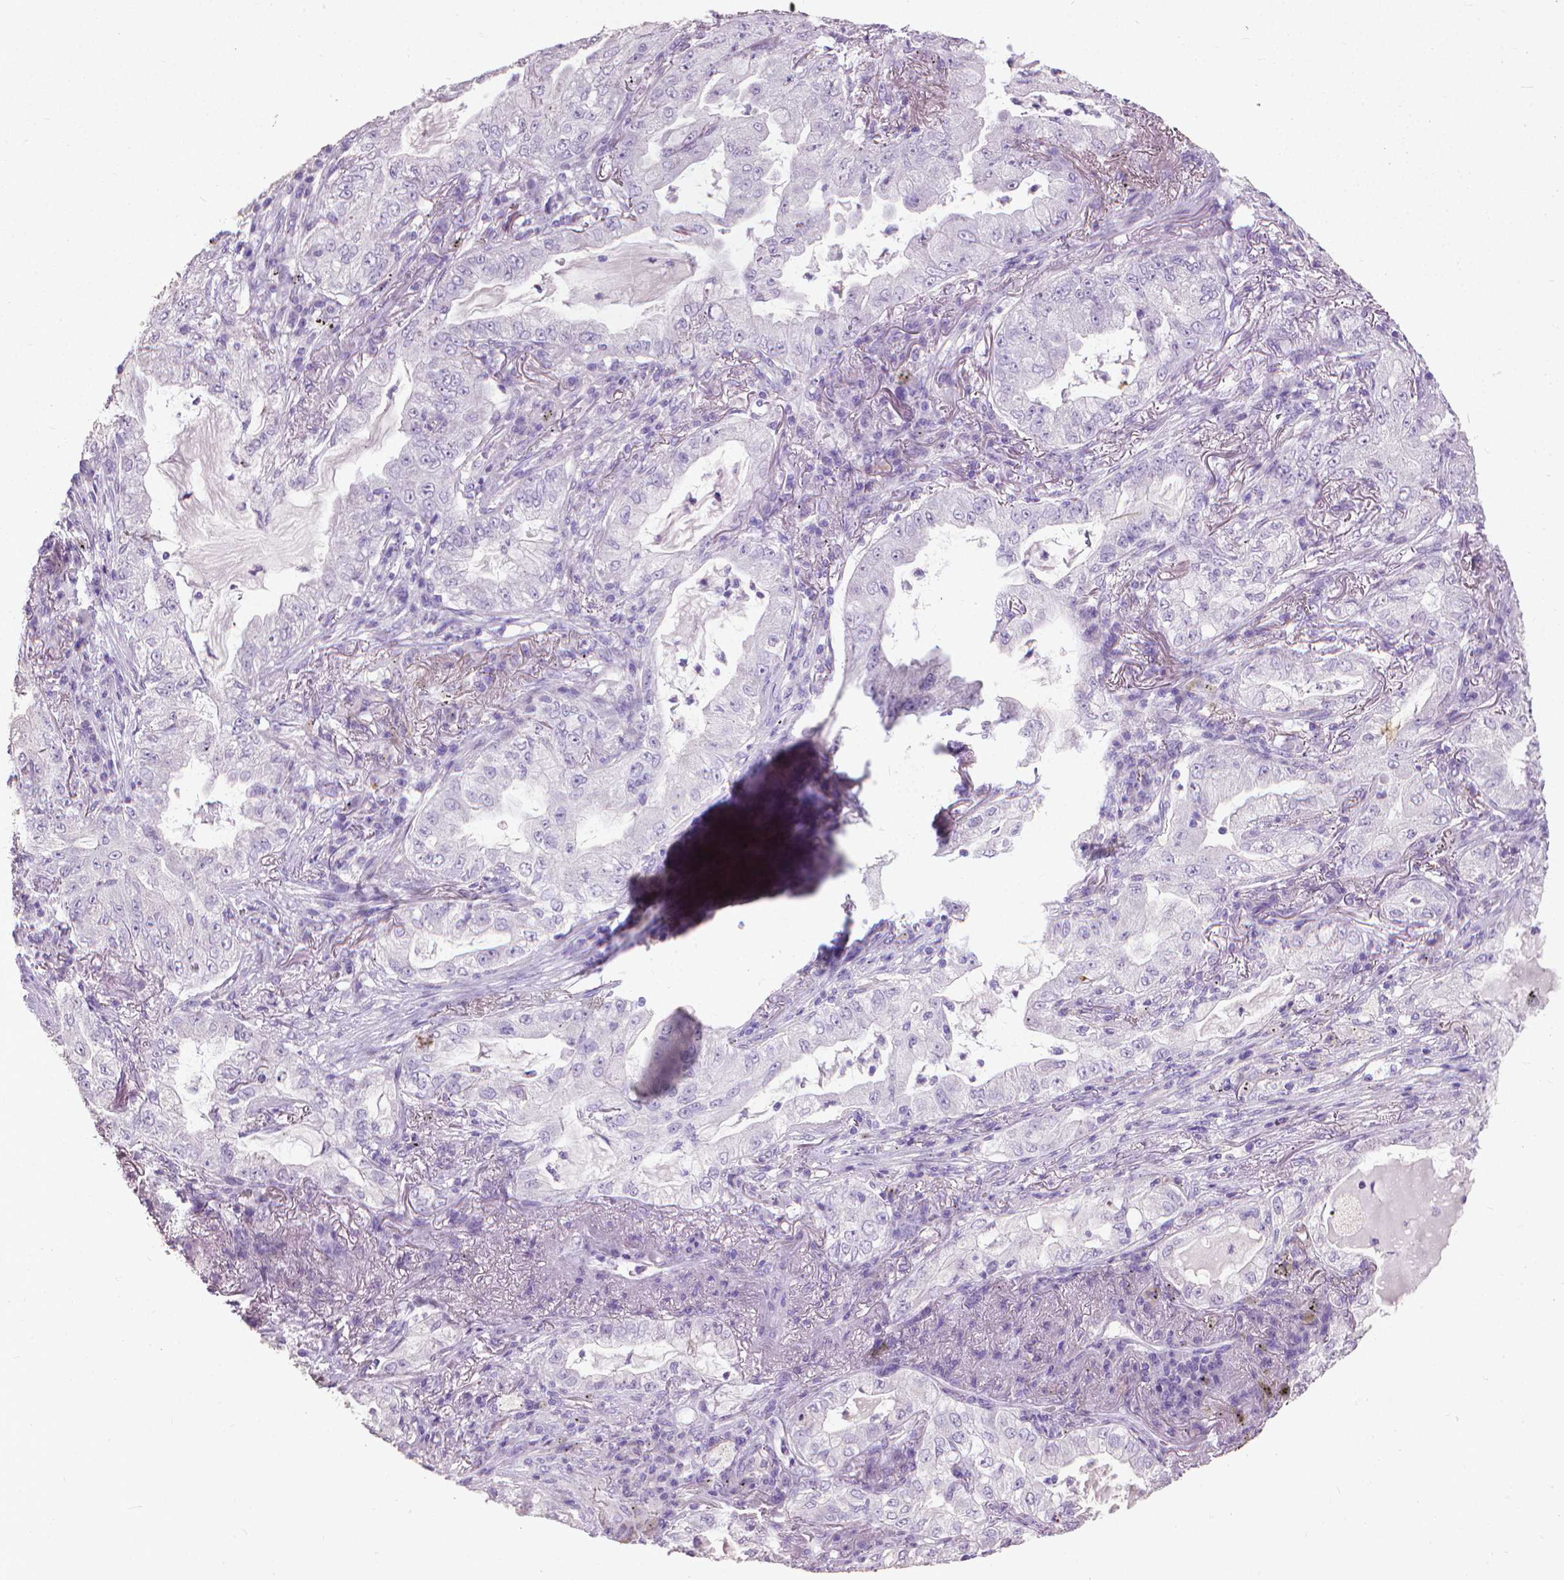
{"staining": {"intensity": "negative", "quantity": "none", "location": "none"}, "tissue": "lung cancer", "cell_type": "Tumor cells", "image_type": "cancer", "snomed": [{"axis": "morphology", "description": "Adenocarcinoma, NOS"}, {"axis": "topography", "description": "Lung"}], "caption": "This image is of lung cancer (adenocarcinoma) stained with immunohistochemistry (IHC) to label a protein in brown with the nuclei are counter-stained blue. There is no positivity in tumor cells.", "gene": "KRT5", "patient": {"sex": "female", "age": 73}}